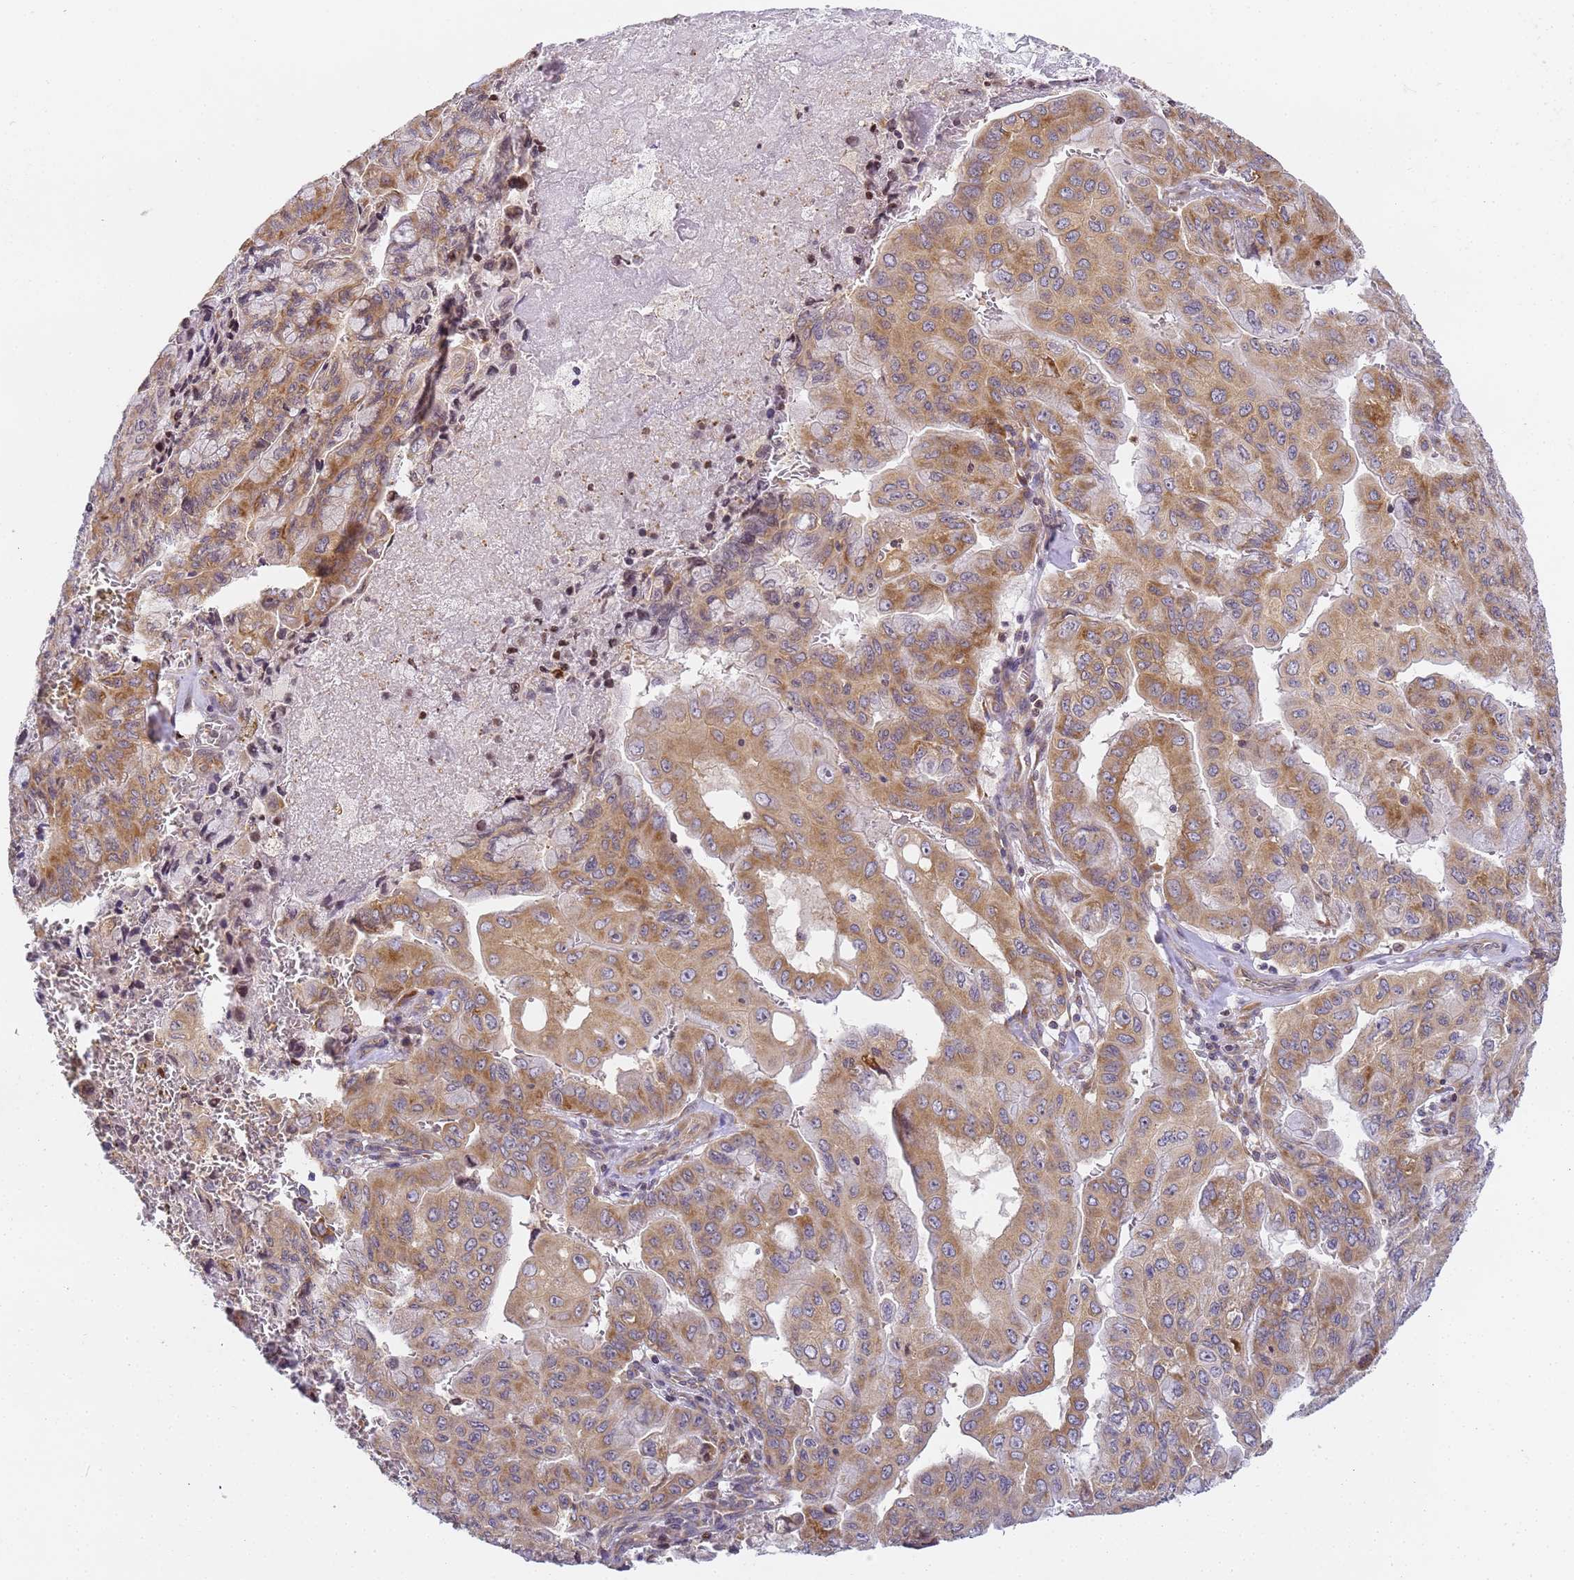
{"staining": {"intensity": "moderate", "quantity": ">75%", "location": "cytoplasmic/membranous"}, "tissue": "pancreatic cancer", "cell_type": "Tumor cells", "image_type": "cancer", "snomed": [{"axis": "morphology", "description": "Adenocarcinoma, NOS"}, {"axis": "topography", "description": "Pancreas"}], "caption": "This histopathology image displays adenocarcinoma (pancreatic) stained with immunohistochemistry to label a protein in brown. The cytoplasmic/membranous of tumor cells show moderate positivity for the protein. Nuclei are counter-stained blue.", "gene": "RPL13A", "patient": {"sex": "male", "age": 51}}